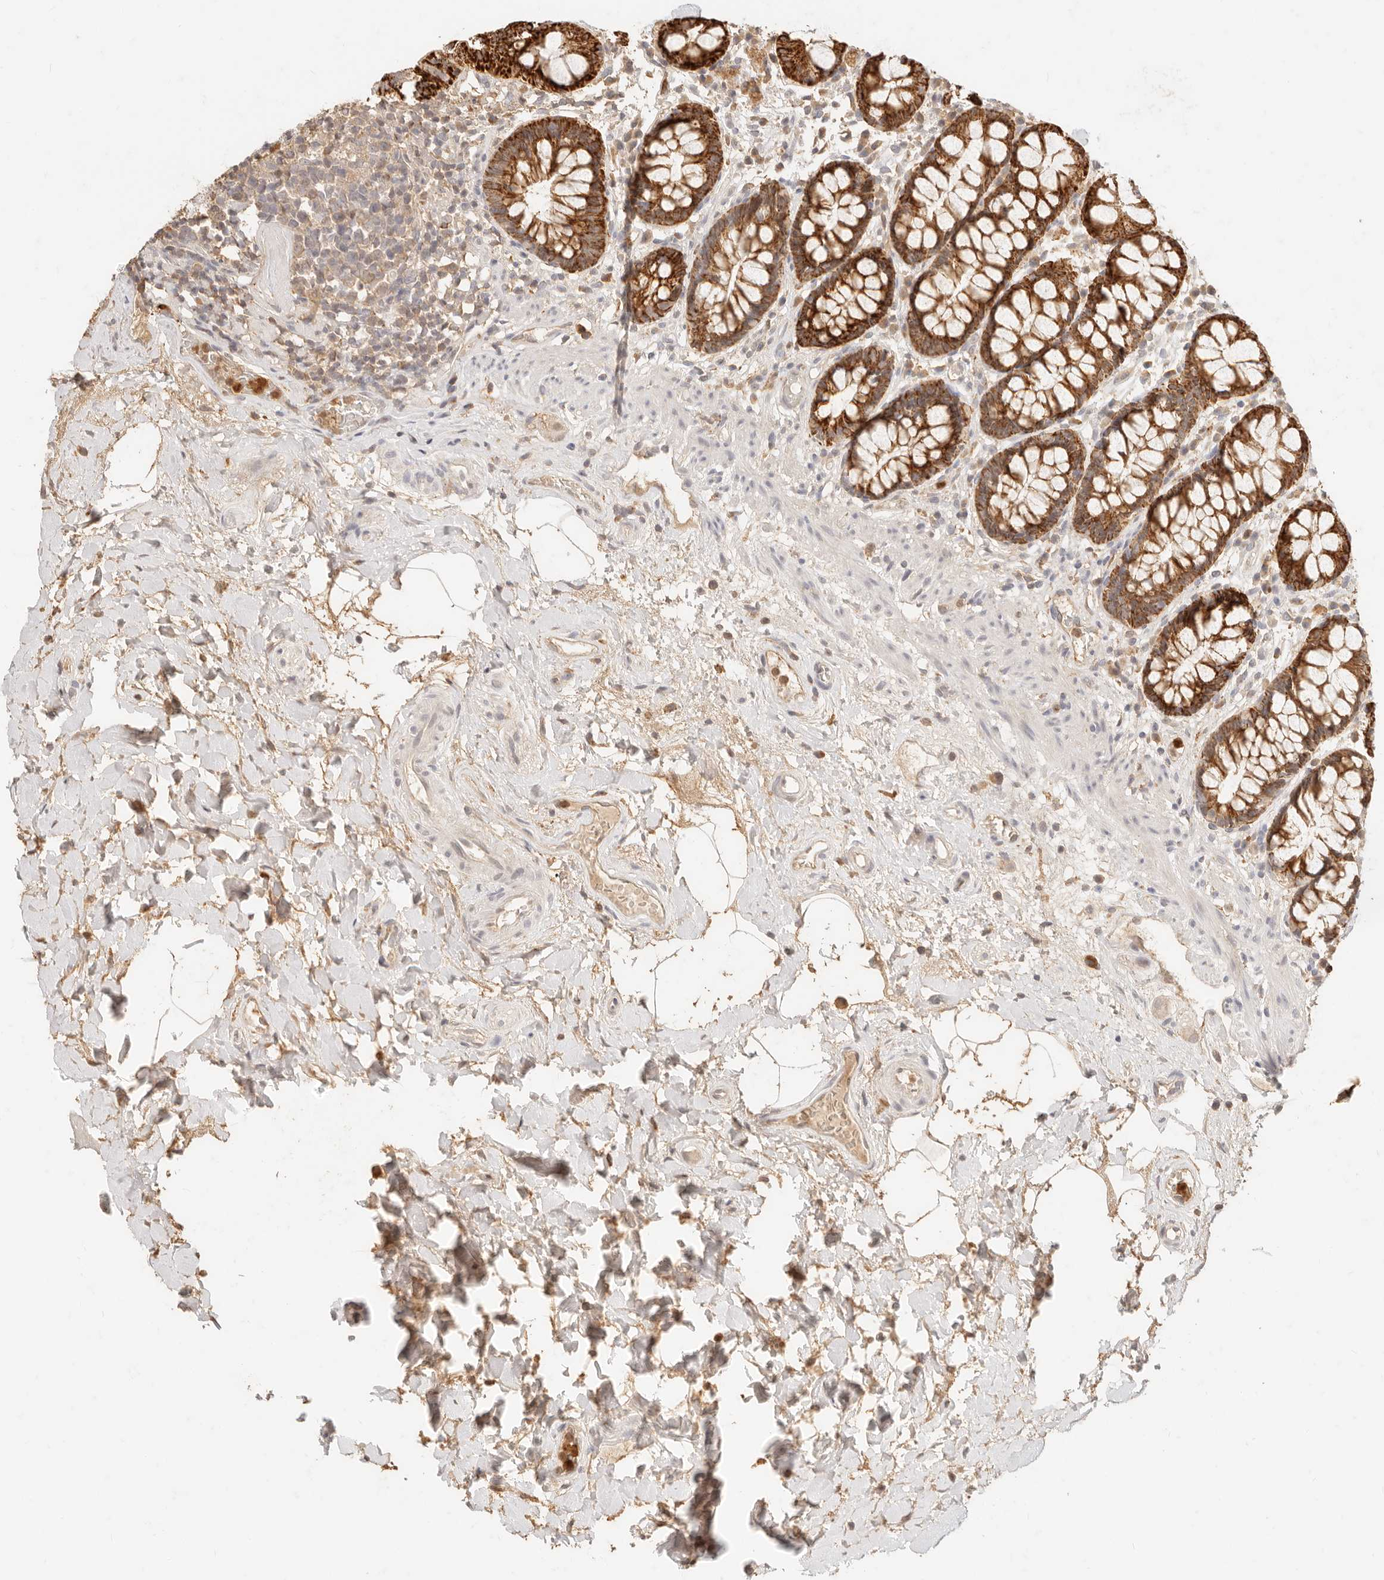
{"staining": {"intensity": "moderate", "quantity": ">75%", "location": "cytoplasmic/membranous"}, "tissue": "rectum", "cell_type": "Glandular cells", "image_type": "normal", "snomed": [{"axis": "morphology", "description": "Normal tissue, NOS"}, {"axis": "topography", "description": "Rectum"}], "caption": "A micrograph showing moderate cytoplasmic/membranous staining in approximately >75% of glandular cells in unremarkable rectum, as visualized by brown immunohistochemical staining.", "gene": "TMTC2", "patient": {"sex": "male", "age": 64}}